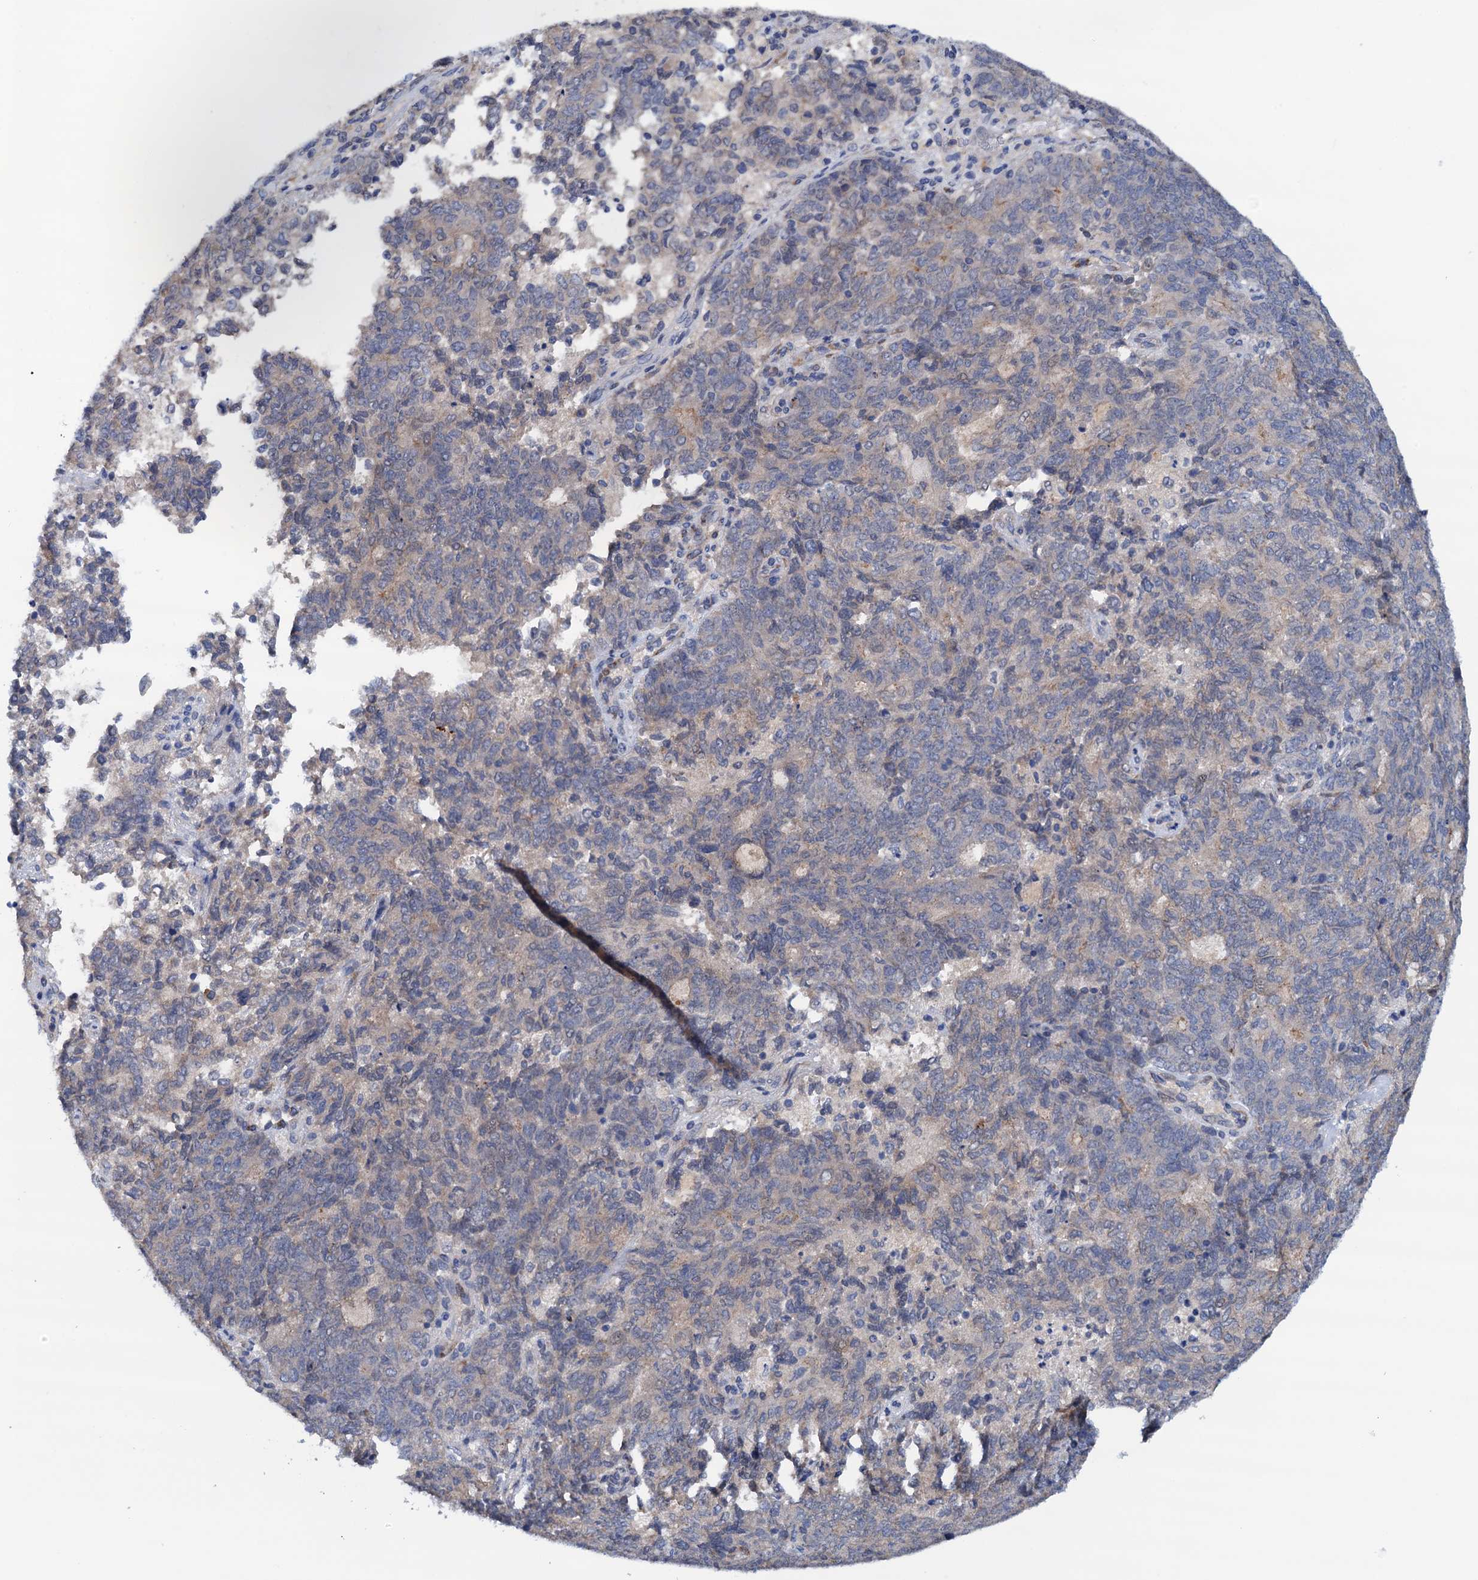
{"staining": {"intensity": "negative", "quantity": "none", "location": "none"}, "tissue": "endometrial cancer", "cell_type": "Tumor cells", "image_type": "cancer", "snomed": [{"axis": "morphology", "description": "Adenocarcinoma, NOS"}, {"axis": "topography", "description": "Endometrium"}], "caption": "Histopathology image shows no protein expression in tumor cells of endometrial cancer tissue.", "gene": "RASSF9", "patient": {"sex": "female", "age": 80}}